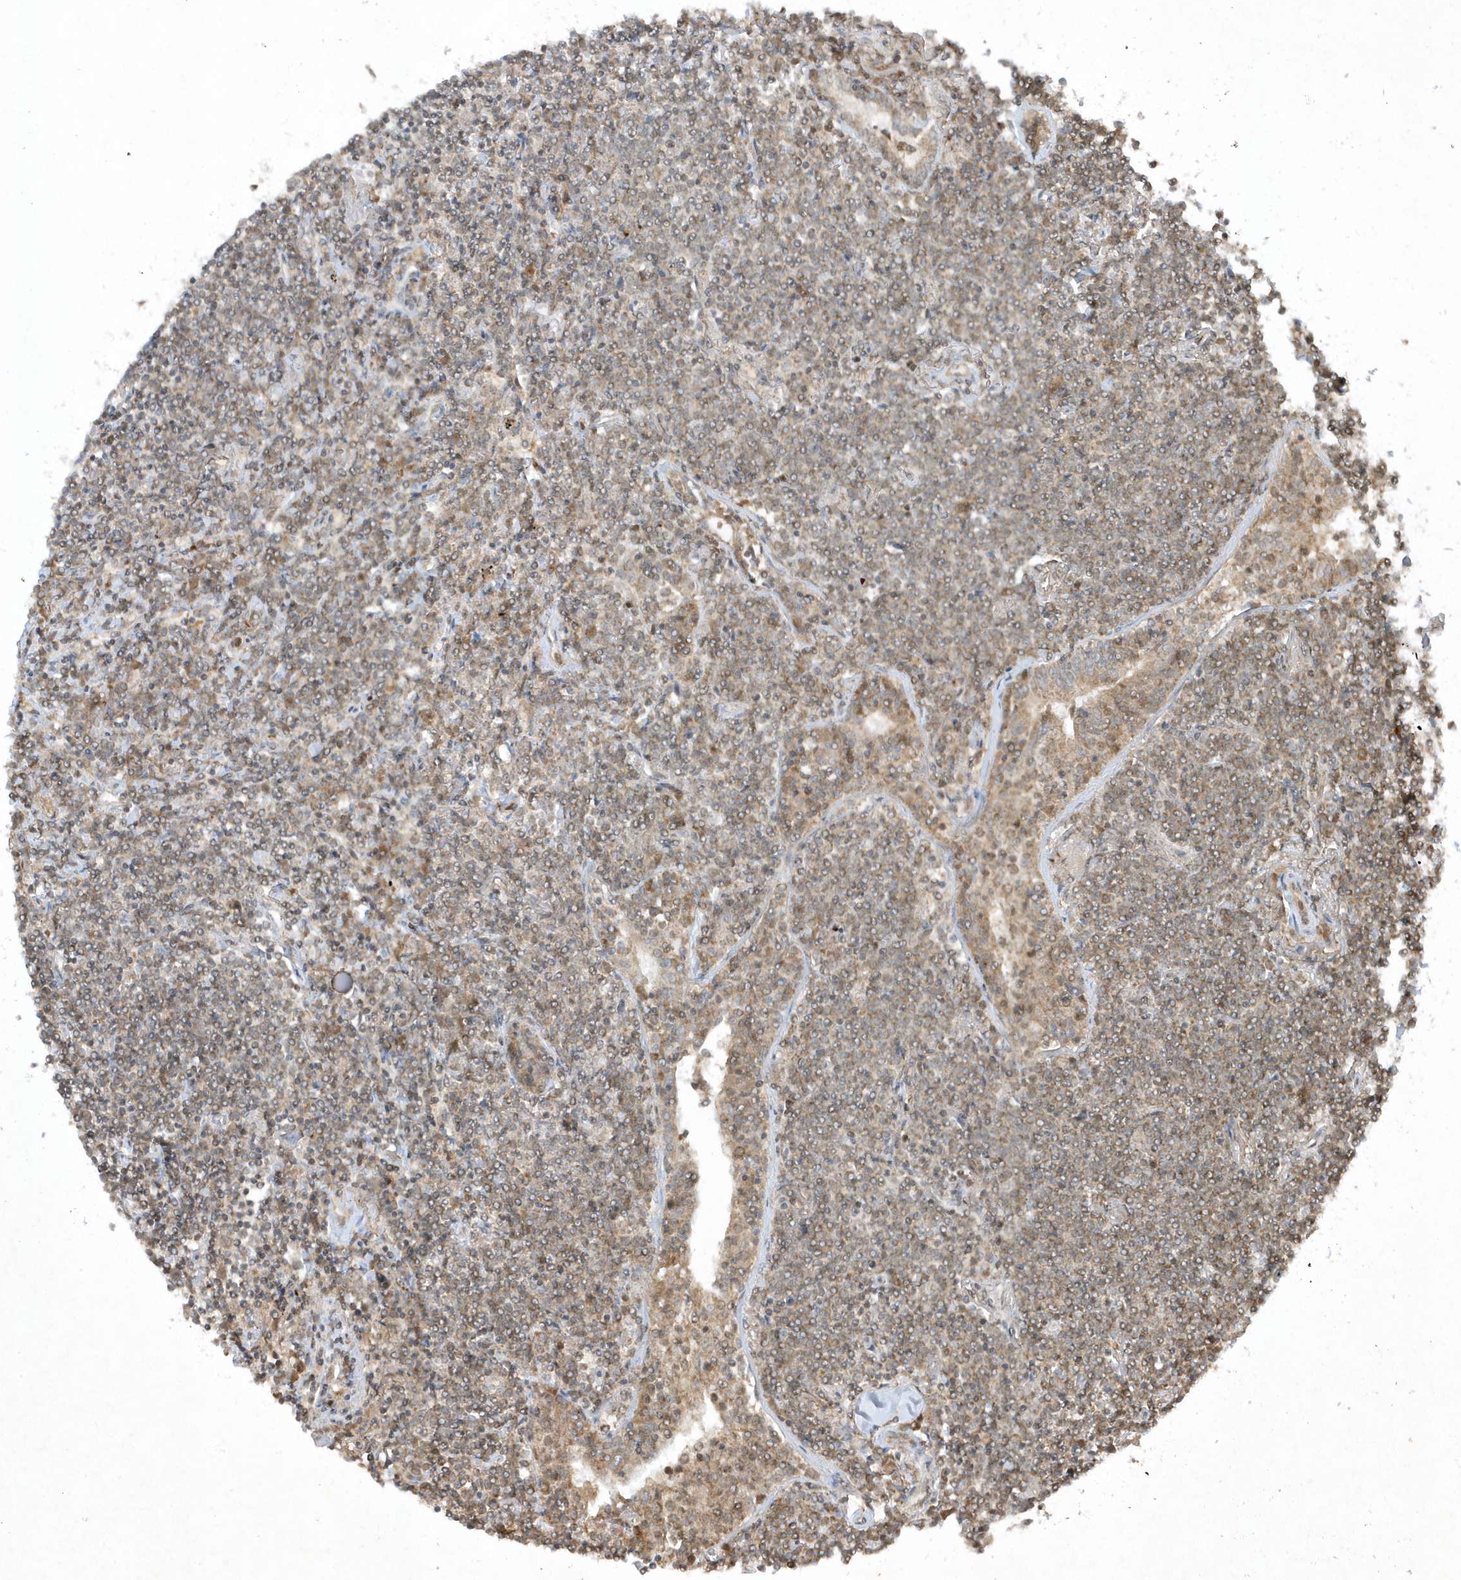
{"staining": {"intensity": "negative", "quantity": "none", "location": "none"}, "tissue": "lymphoma", "cell_type": "Tumor cells", "image_type": "cancer", "snomed": [{"axis": "morphology", "description": "Malignant lymphoma, non-Hodgkin's type, Low grade"}, {"axis": "topography", "description": "Lung"}], "caption": "Immunohistochemistry micrograph of neoplastic tissue: lymphoma stained with DAB exhibits no significant protein staining in tumor cells.", "gene": "ZNF213", "patient": {"sex": "female", "age": 71}}